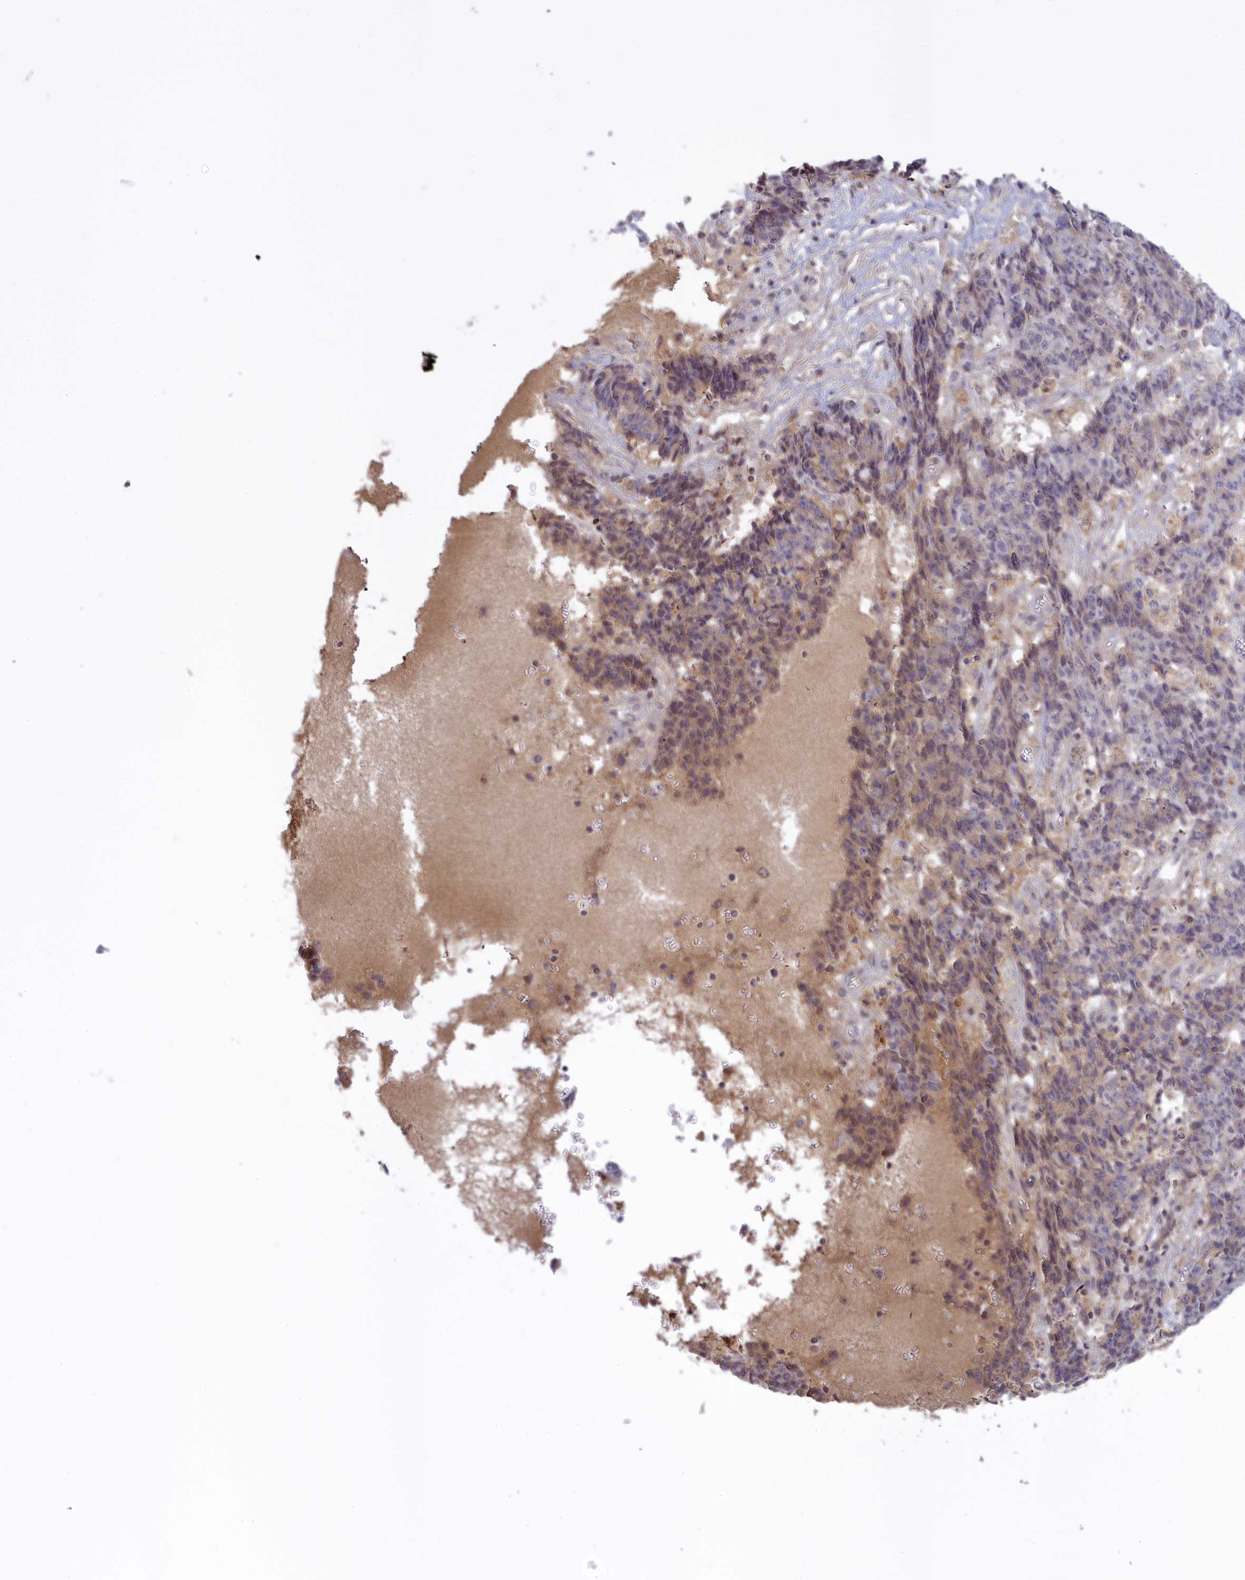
{"staining": {"intensity": "weak", "quantity": "<25%", "location": "nuclear"}, "tissue": "ovarian cancer", "cell_type": "Tumor cells", "image_type": "cancer", "snomed": [{"axis": "morphology", "description": "Carcinoma, endometroid"}, {"axis": "topography", "description": "Ovary"}], "caption": "Protein analysis of endometroid carcinoma (ovarian) exhibits no significant staining in tumor cells.", "gene": "RRAD", "patient": {"sex": "female", "age": 42}}